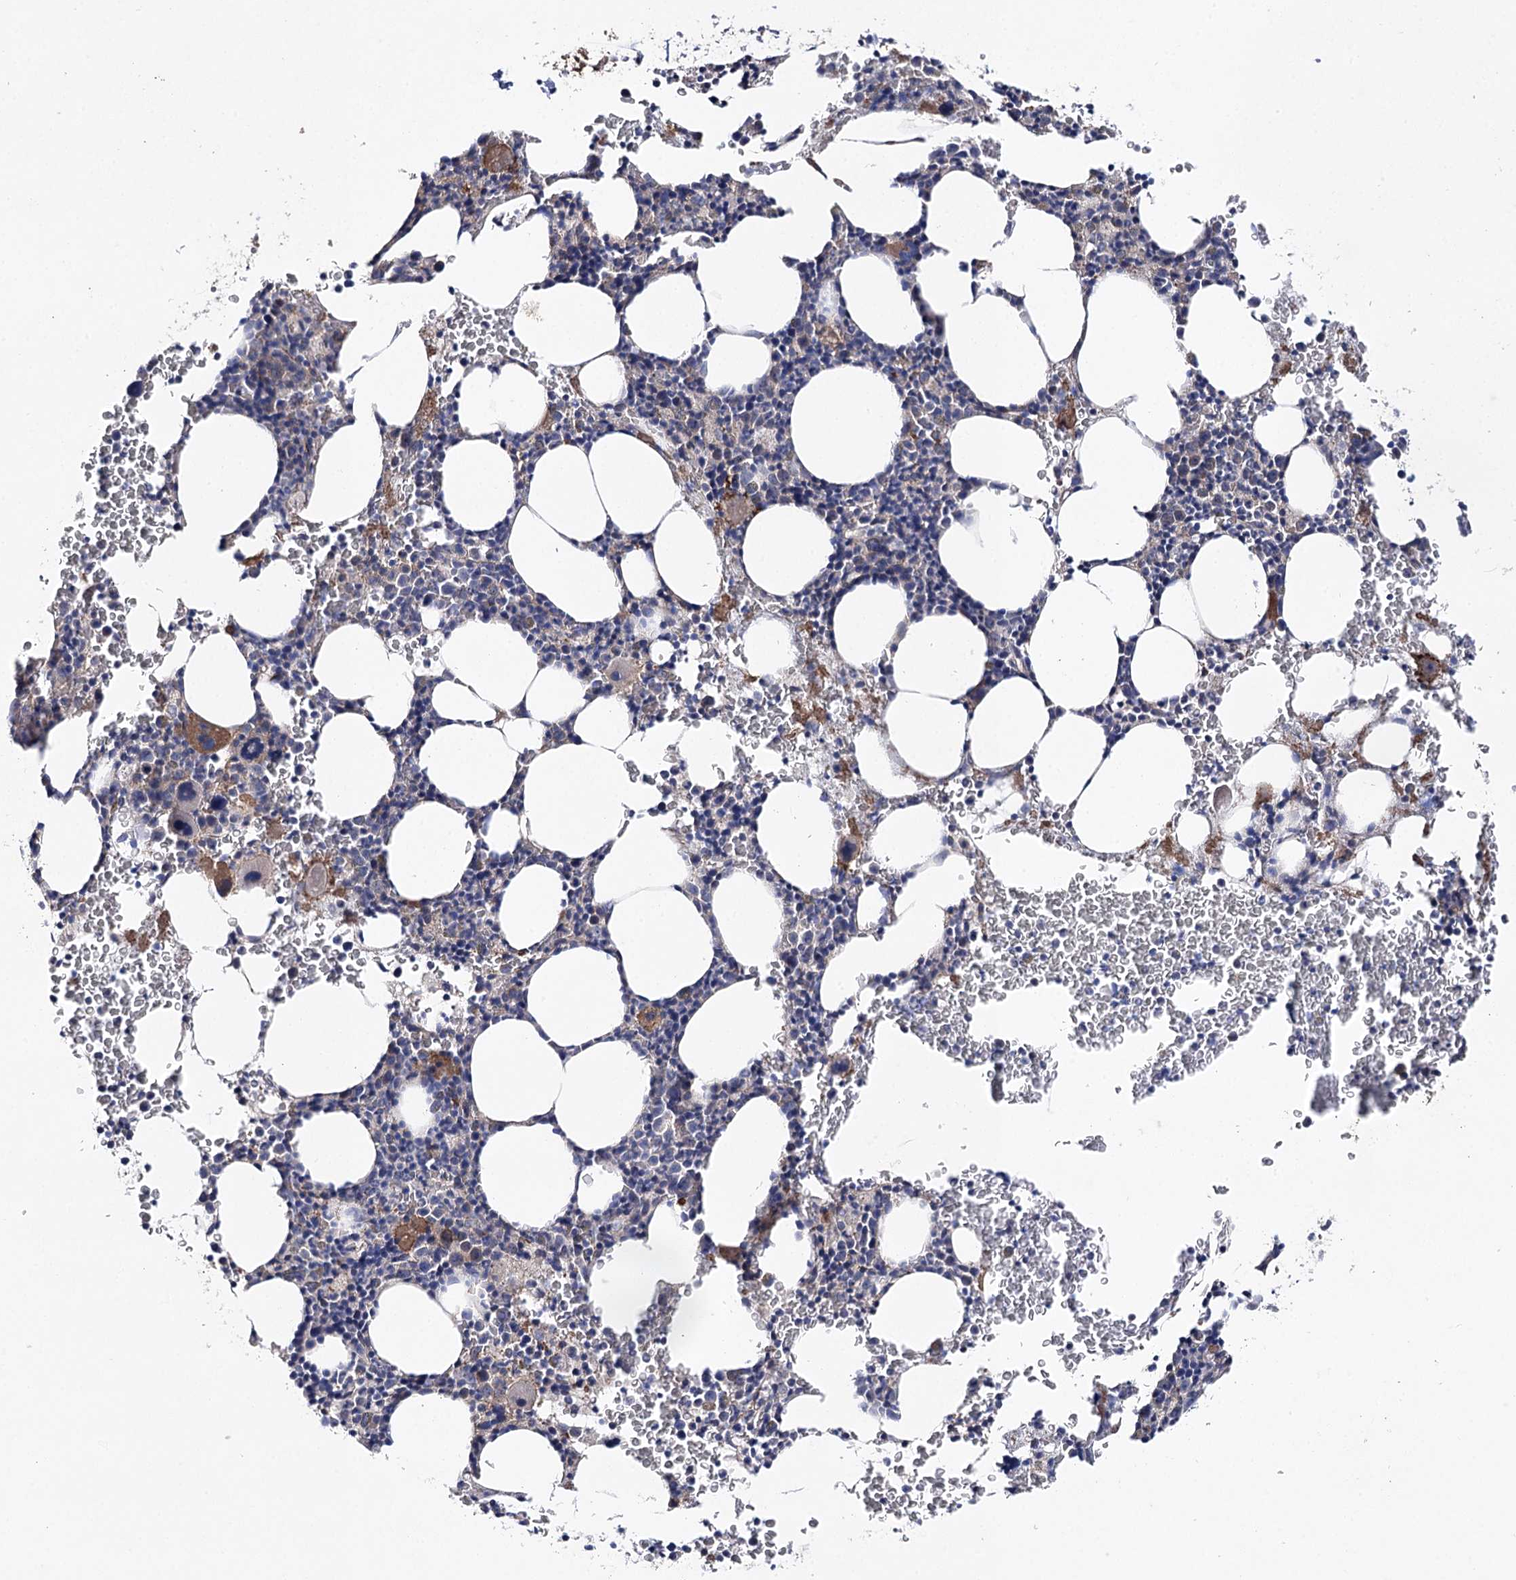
{"staining": {"intensity": "moderate", "quantity": "<25%", "location": "cytoplasmic/membranous"}, "tissue": "bone marrow", "cell_type": "Hematopoietic cells", "image_type": "normal", "snomed": [{"axis": "morphology", "description": "Normal tissue, NOS"}, {"axis": "topography", "description": "Bone marrow"}], "caption": "Hematopoietic cells display moderate cytoplasmic/membranous expression in approximately <25% of cells in unremarkable bone marrow.", "gene": "LRRC14B", "patient": {"sex": "male", "age": 79}}